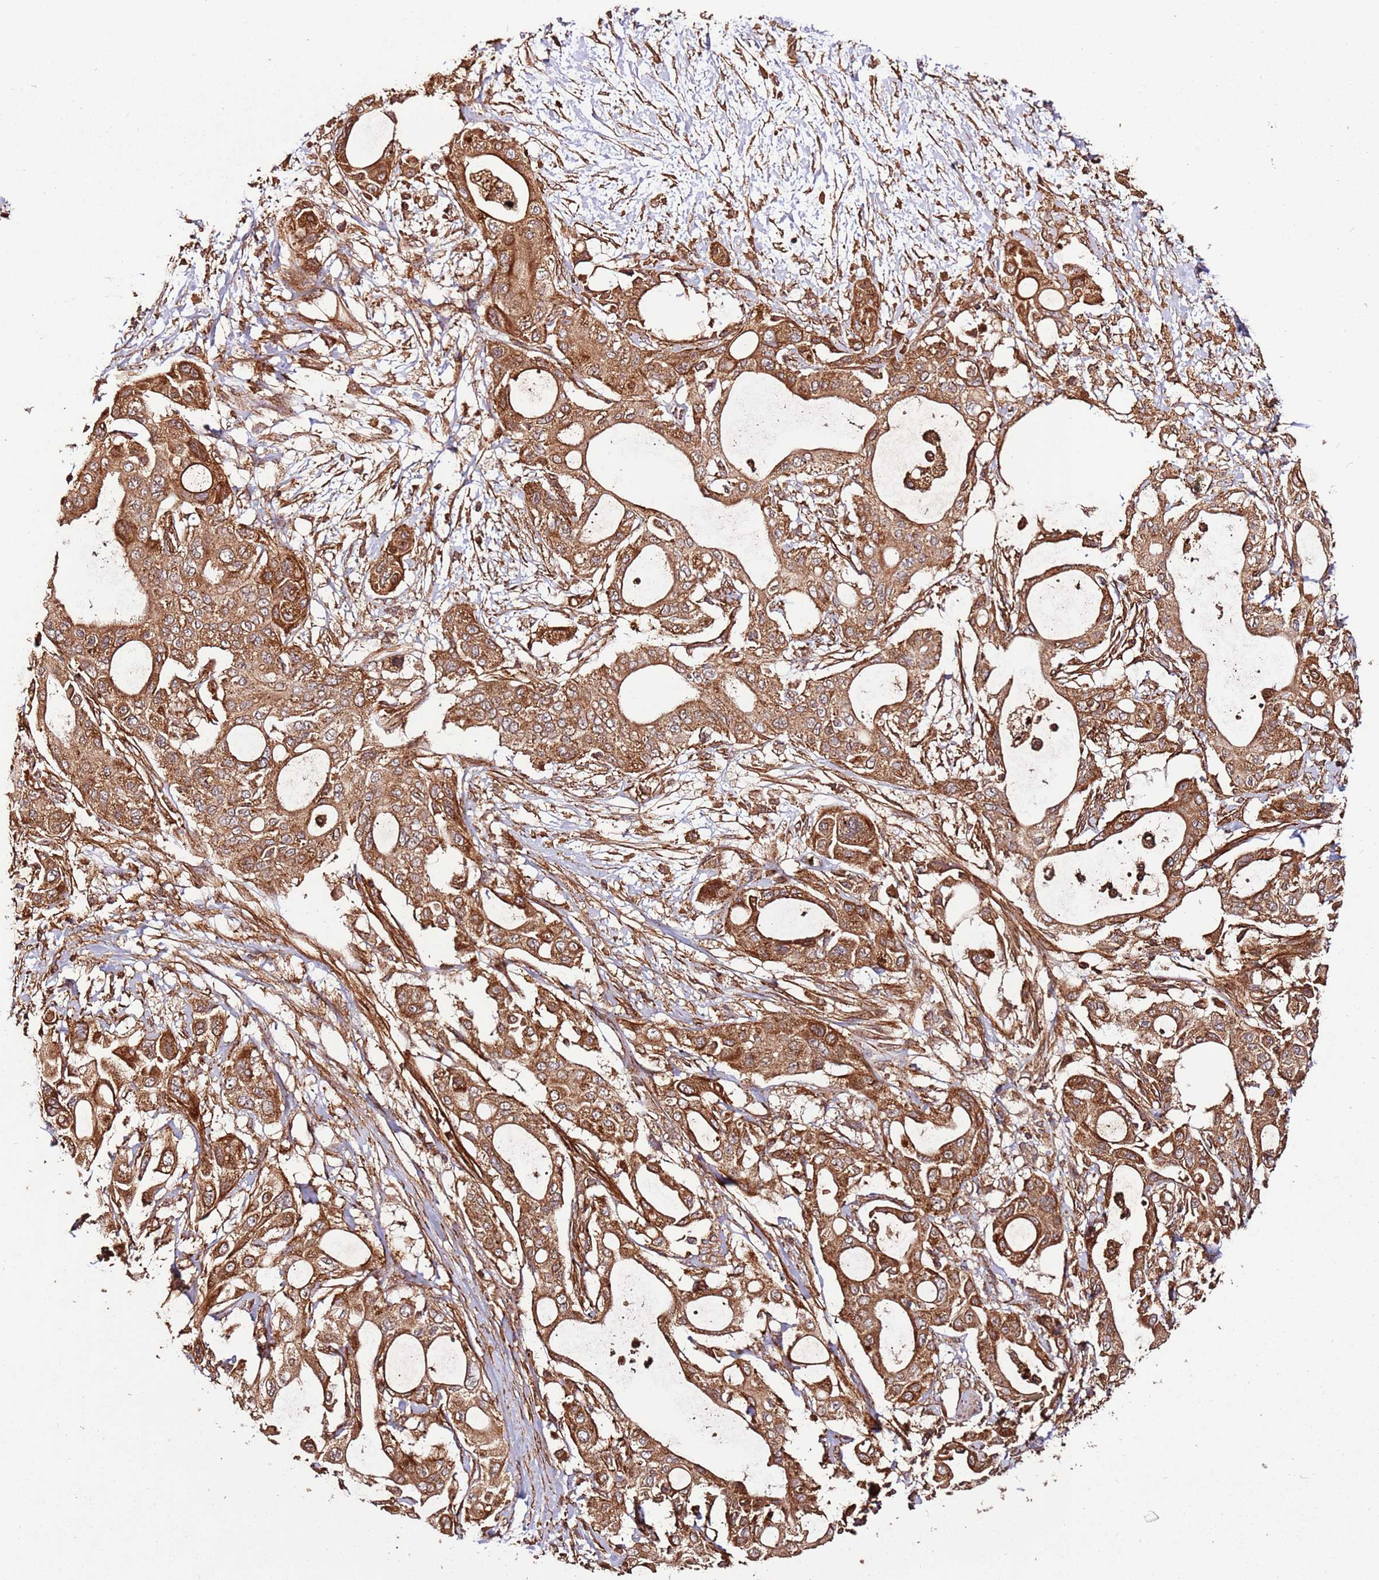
{"staining": {"intensity": "strong", "quantity": ">75%", "location": "cytoplasmic/membranous"}, "tissue": "pancreatic cancer", "cell_type": "Tumor cells", "image_type": "cancer", "snomed": [{"axis": "morphology", "description": "Adenocarcinoma, NOS"}, {"axis": "topography", "description": "Pancreas"}], "caption": "Adenocarcinoma (pancreatic) was stained to show a protein in brown. There is high levels of strong cytoplasmic/membranous positivity in about >75% of tumor cells.", "gene": "FAM186A", "patient": {"sex": "male", "age": 68}}